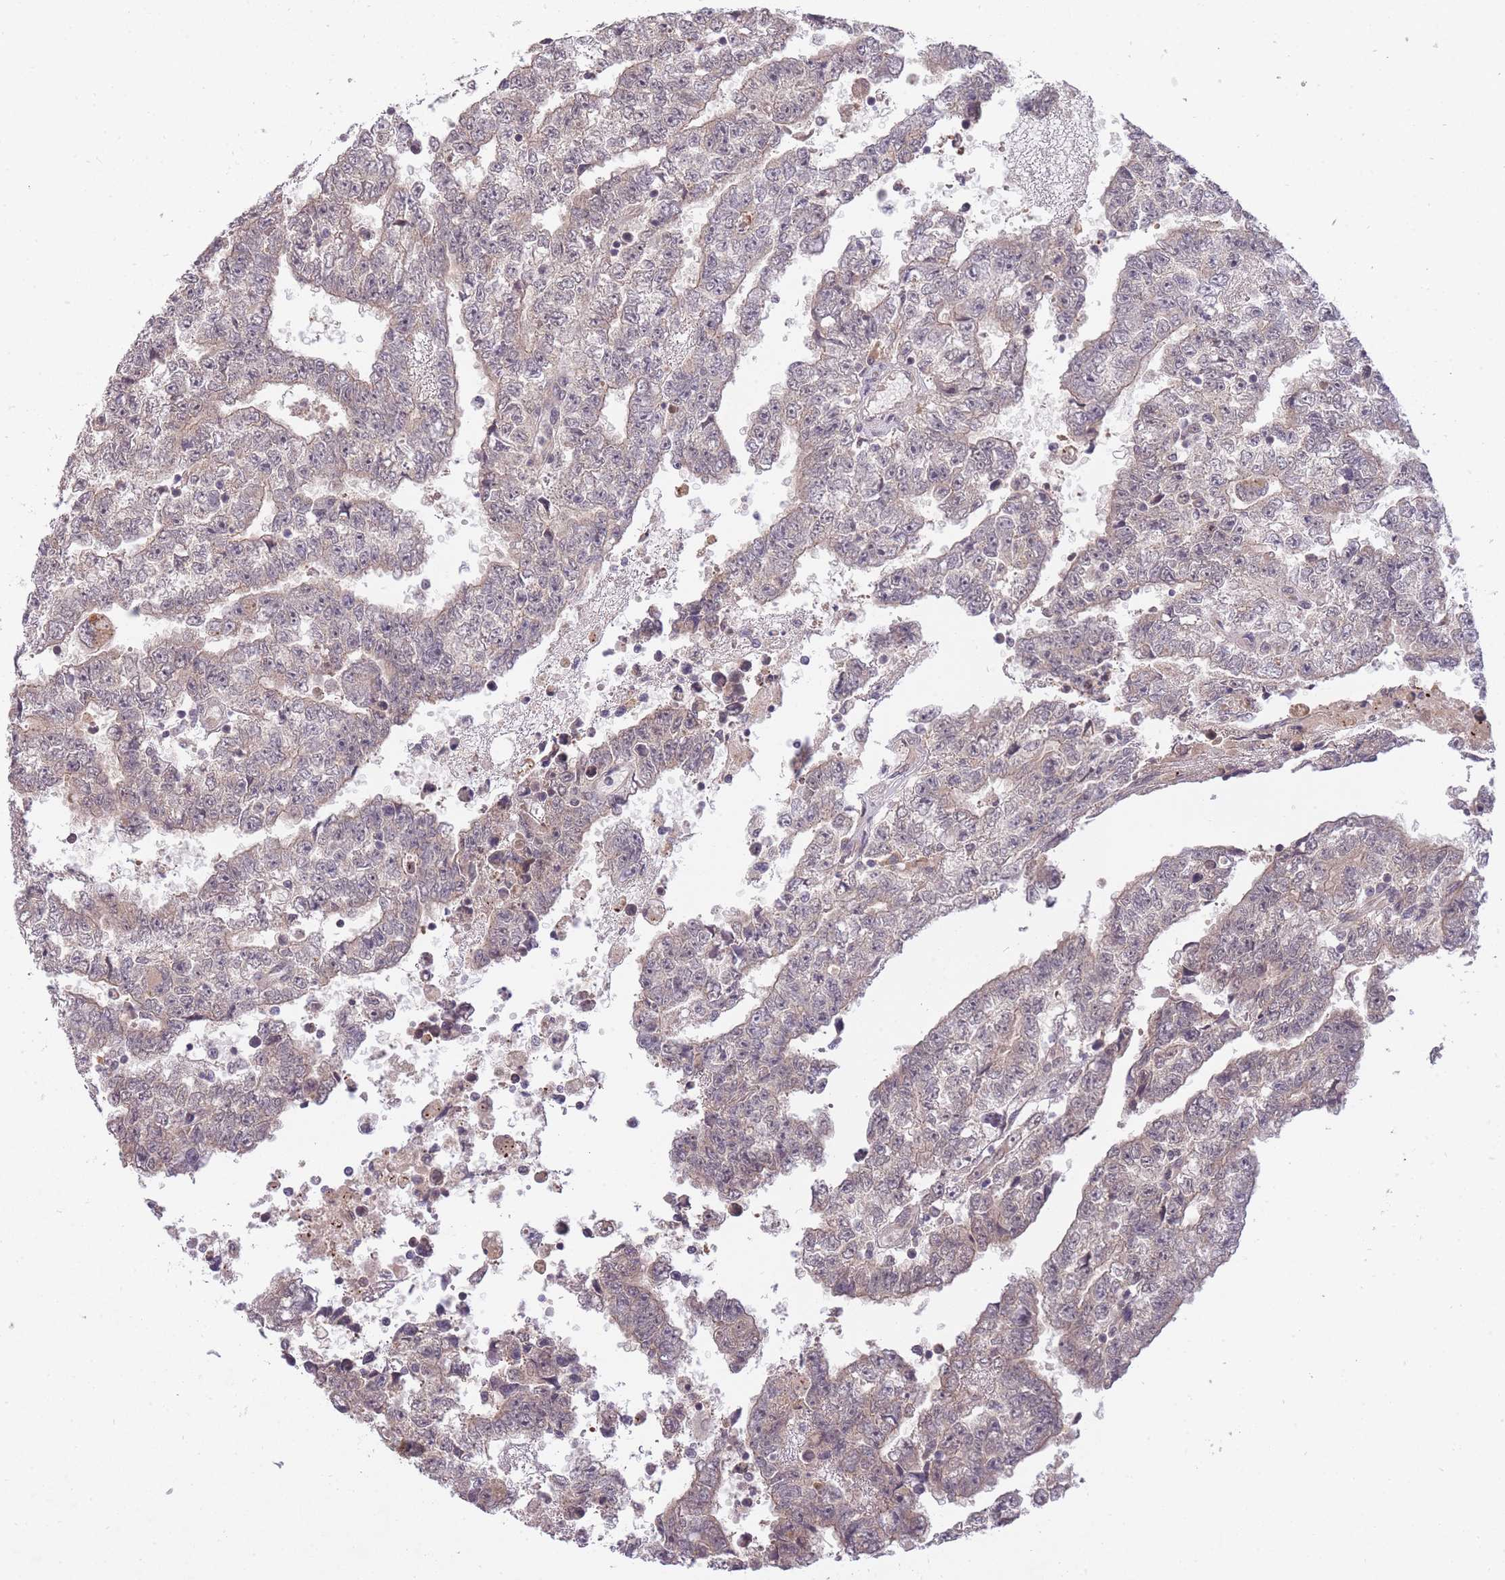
{"staining": {"intensity": "weak", "quantity": "25%-75%", "location": "cytoplasmic/membranous,nuclear"}, "tissue": "testis cancer", "cell_type": "Tumor cells", "image_type": "cancer", "snomed": [{"axis": "morphology", "description": "Carcinoma, Embryonal, NOS"}, {"axis": "topography", "description": "Testis"}], "caption": "Immunohistochemical staining of testis embryonal carcinoma exhibits low levels of weak cytoplasmic/membranous and nuclear staining in approximately 25%-75% of tumor cells.", "gene": "SMC6", "patient": {"sex": "male", "age": 25}}